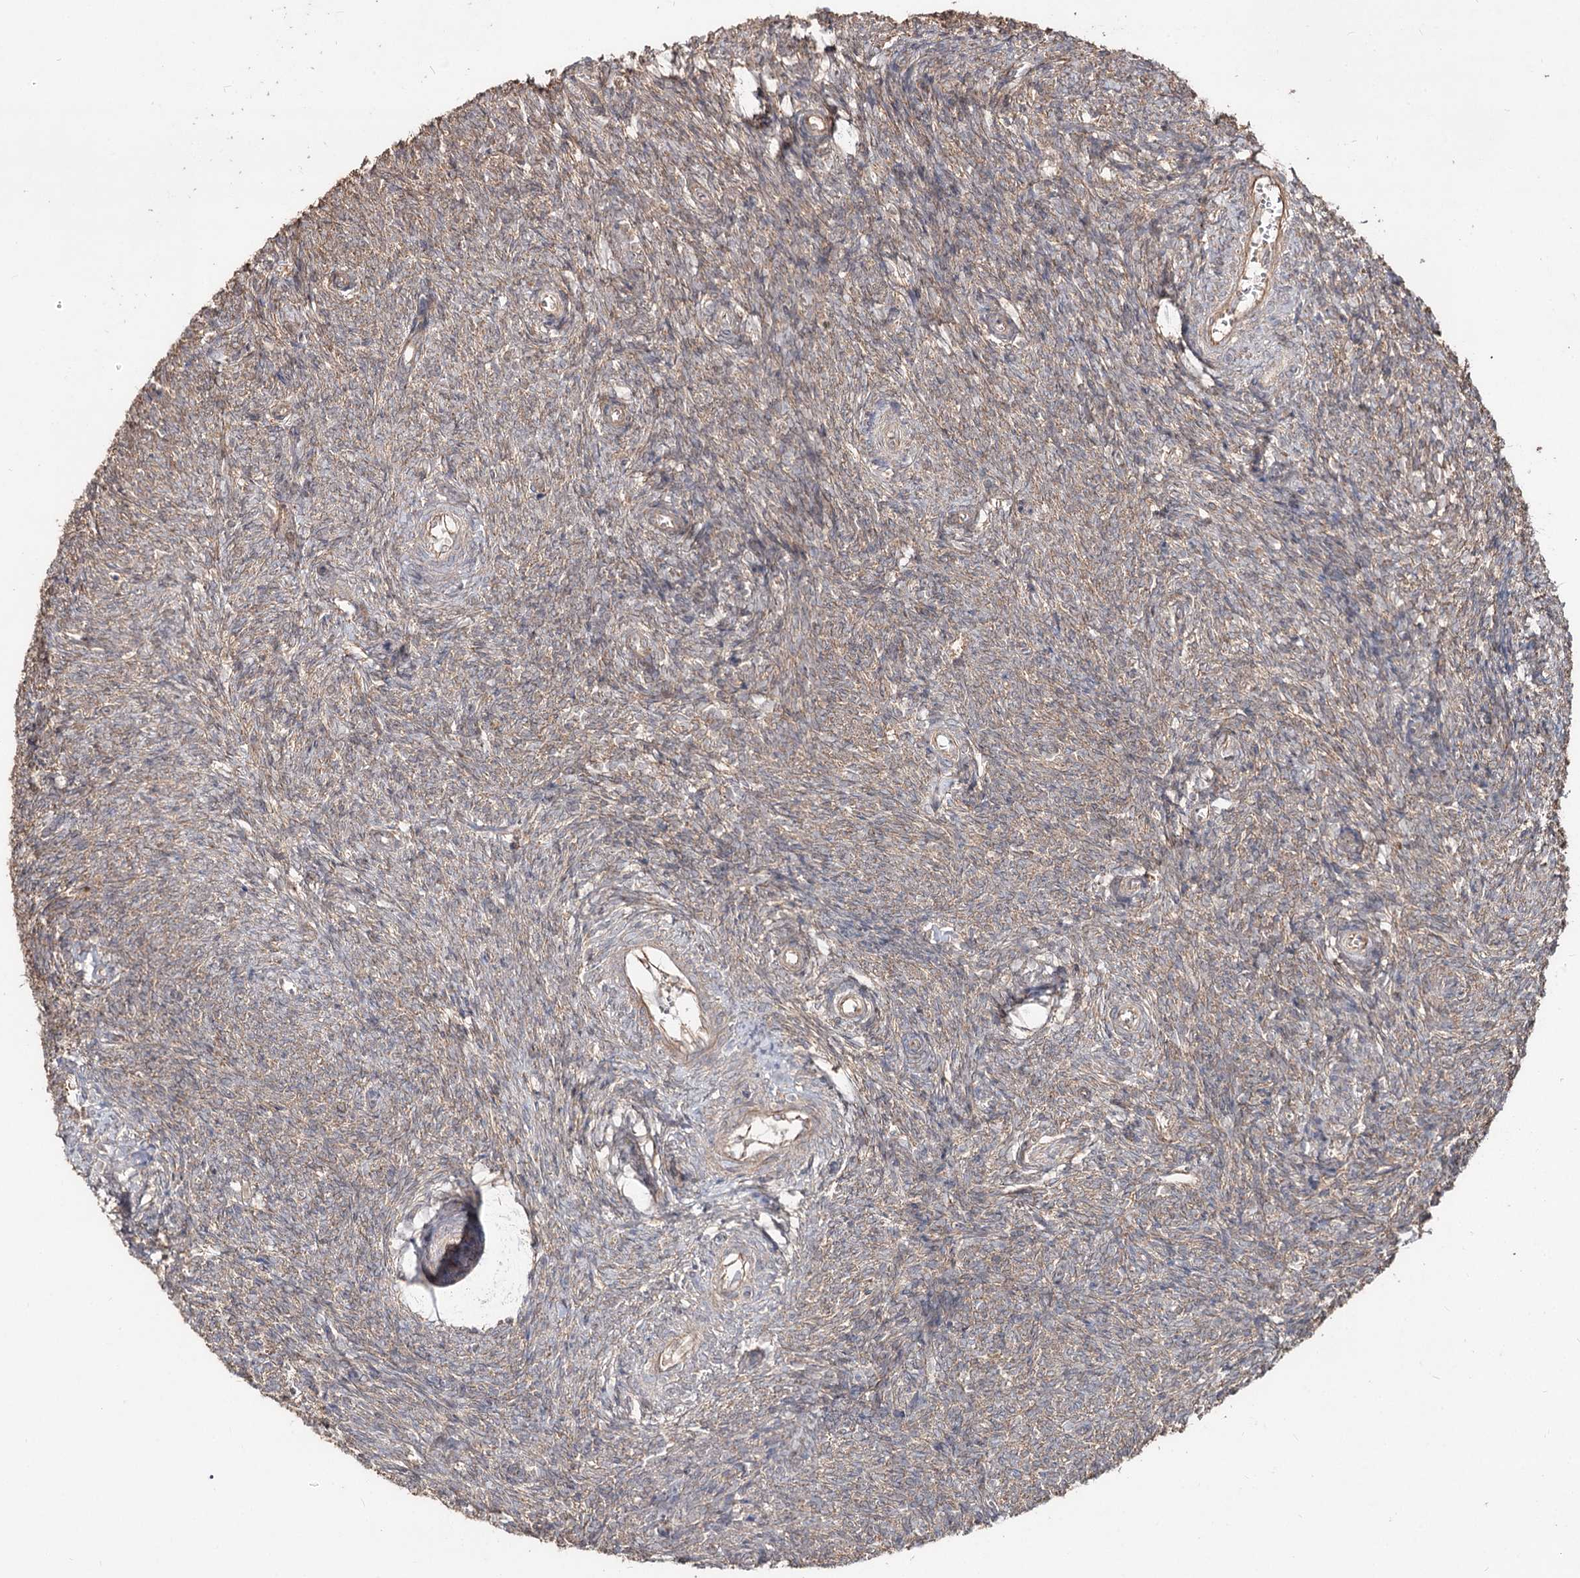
{"staining": {"intensity": "weak", "quantity": "<25%", "location": "cytoplasmic/membranous"}, "tissue": "ovary", "cell_type": "Ovarian stroma cells", "image_type": "normal", "snomed": [{"axis": "morphology", "description": "Normal tissue, NOS"}, {"axis": "topography", "description": "Ovary"}], "caption": "DAB (3,3'-diaminobenzidine) immunohistochemical staining of benign human ovary exhibits no significant staining in ovarian stroma cells. (Immunohistochemistry (ihc), brightfield microscopy, high magnification).", "gene": "SPART", "patient": {"sex": "female", "age": 44}}